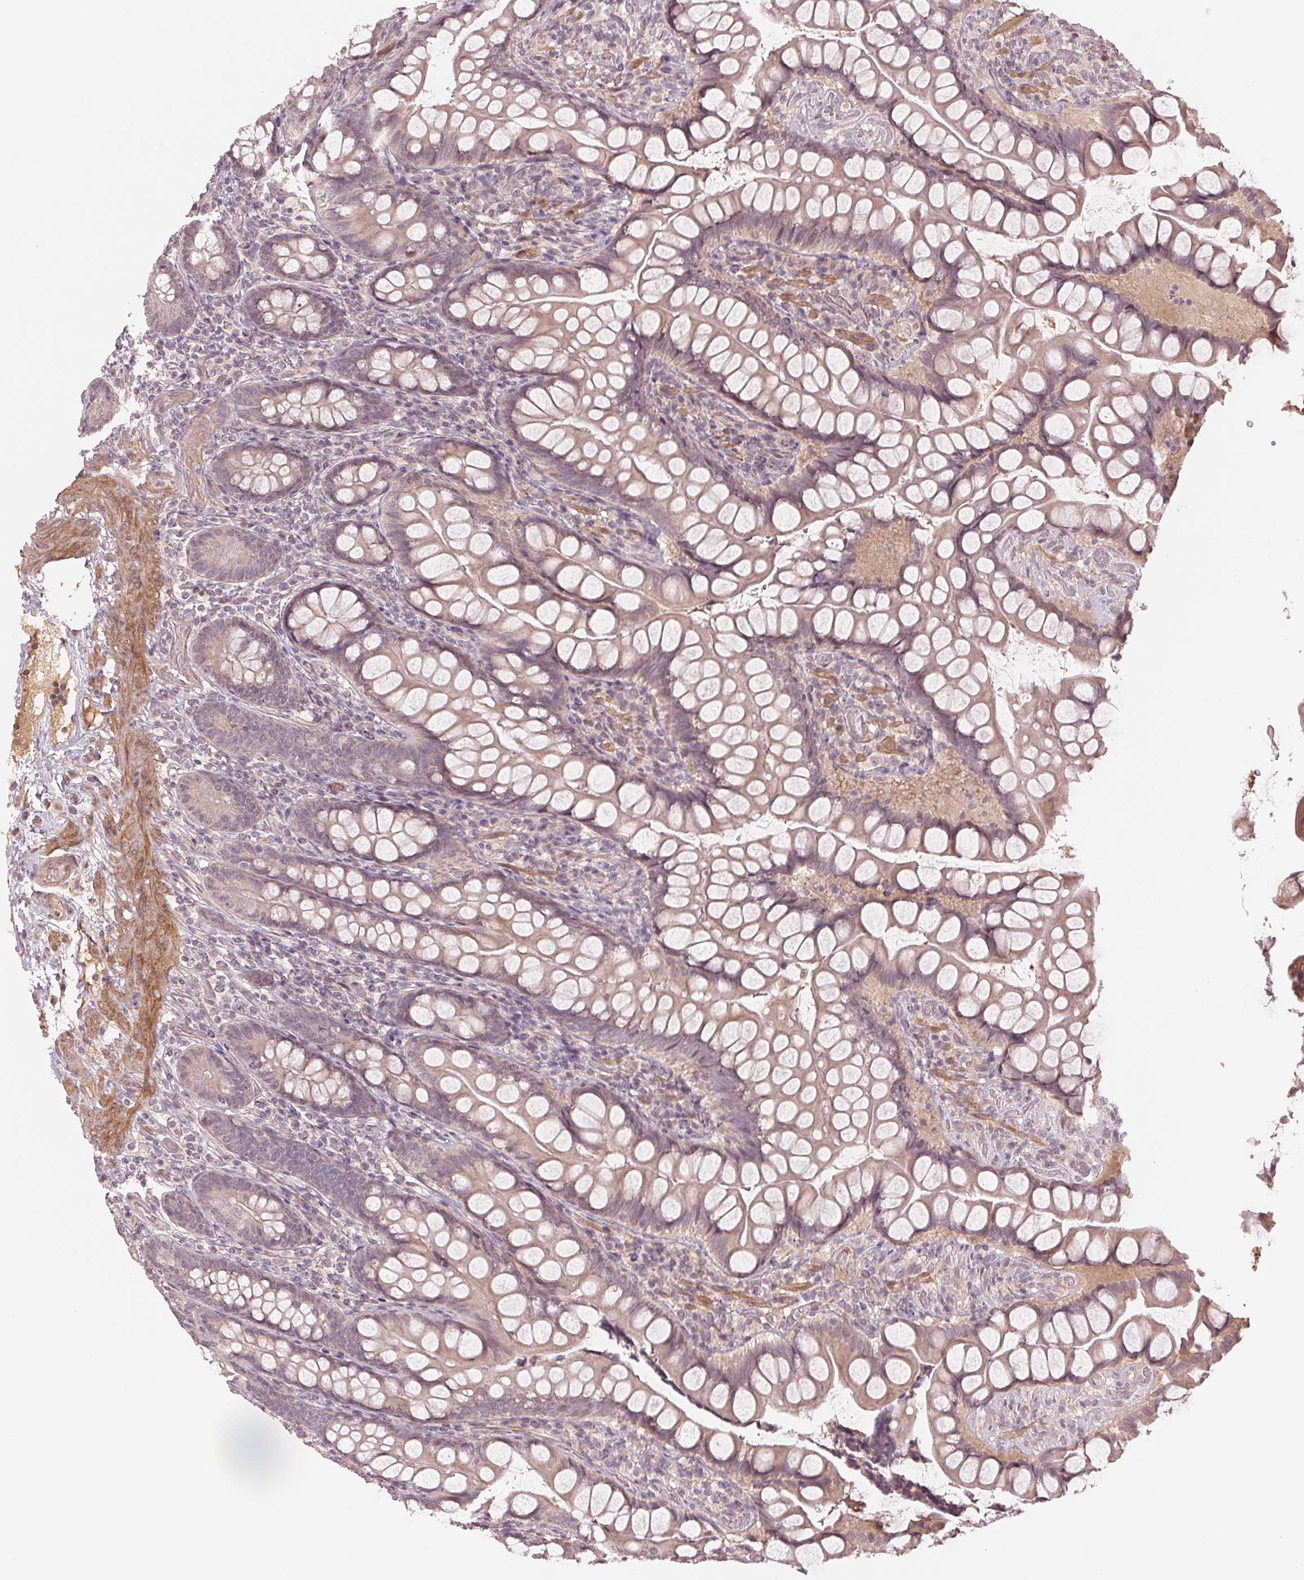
{"staining": {"intensity": "weak", "quantity": "25%-75%", "location": "cytoplasmic/membranous"}, "tissue": "small intestine", "cell_type": "Glandular cells", "image_type": "normal", "snomed": [{"axis": "morphology", "description": "Normal tissue, NOS"}, {"axis": "topography", "description": "Small intestine"}], "caption": "Protein staining shows weak cytoplasmic/membranous positivity in approximately 25%-75% of glandular cells in unremarkable small intestine. (DAB IHC with brightfield microscopy, high magnification).", "gene": "PPIAL4A", "patient": {"sex": "male", "age": 70}}